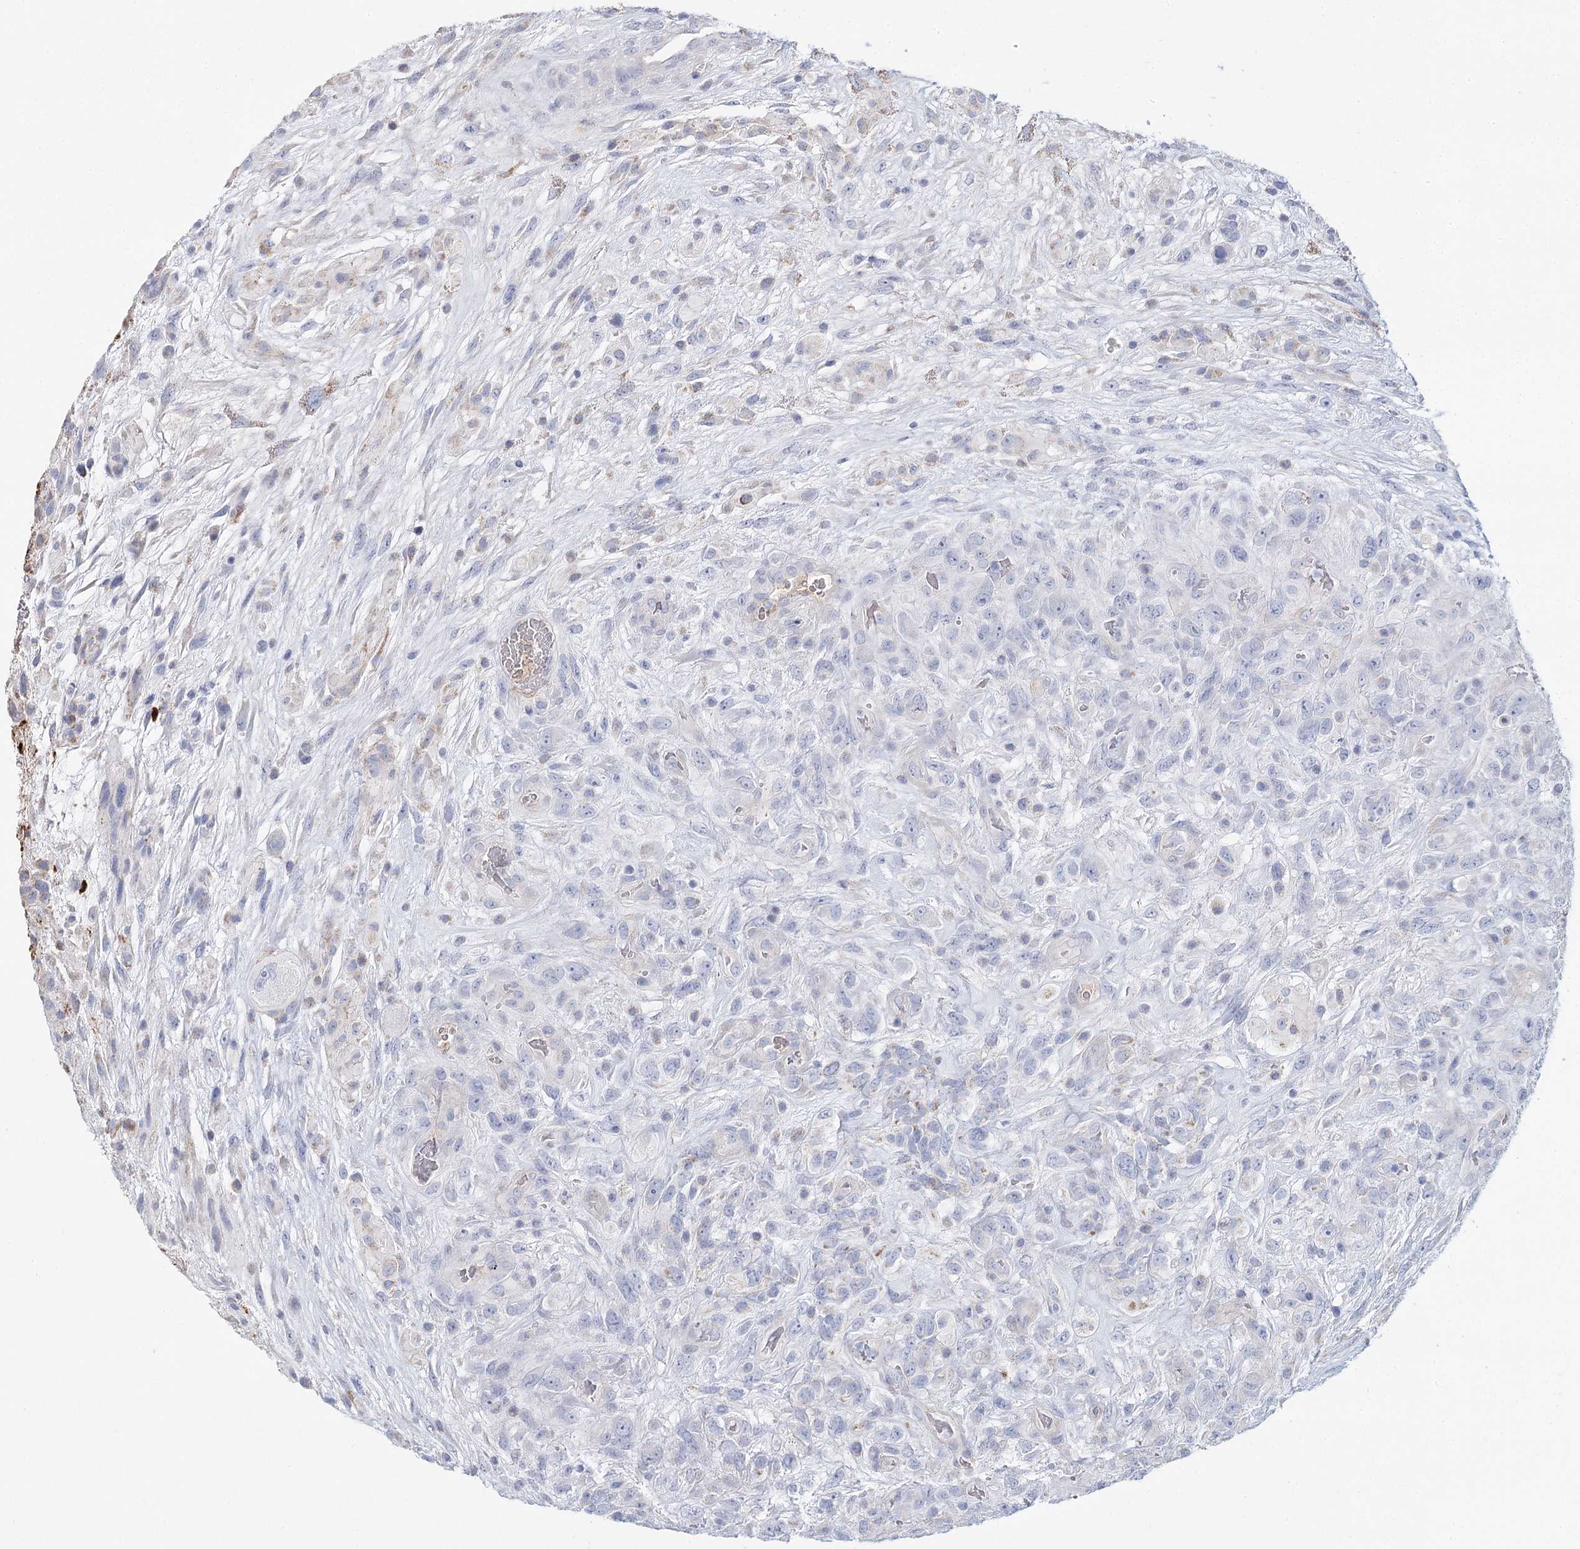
{"staining": {"intensity": "weak", "quantity": "<25%", "location": "cytoplasmic/membranous"}, "tissue": "glioma", "cell_type": "Tumor cells", "image_type": "cancer", "snomed": [{"axis": "morphology", "description": "Glioma, malignant, High grade"}, {"axis": "topography", "description": "Brain"}], "caption": "DAB (3,3'-diaminobenzidine) immunohistochemical staining of high-grade glioma (malignant) shows no significant expression in tumor cells.", "gene": "ARHGAP44", "patient": {"sex": "male", "age": 61}}